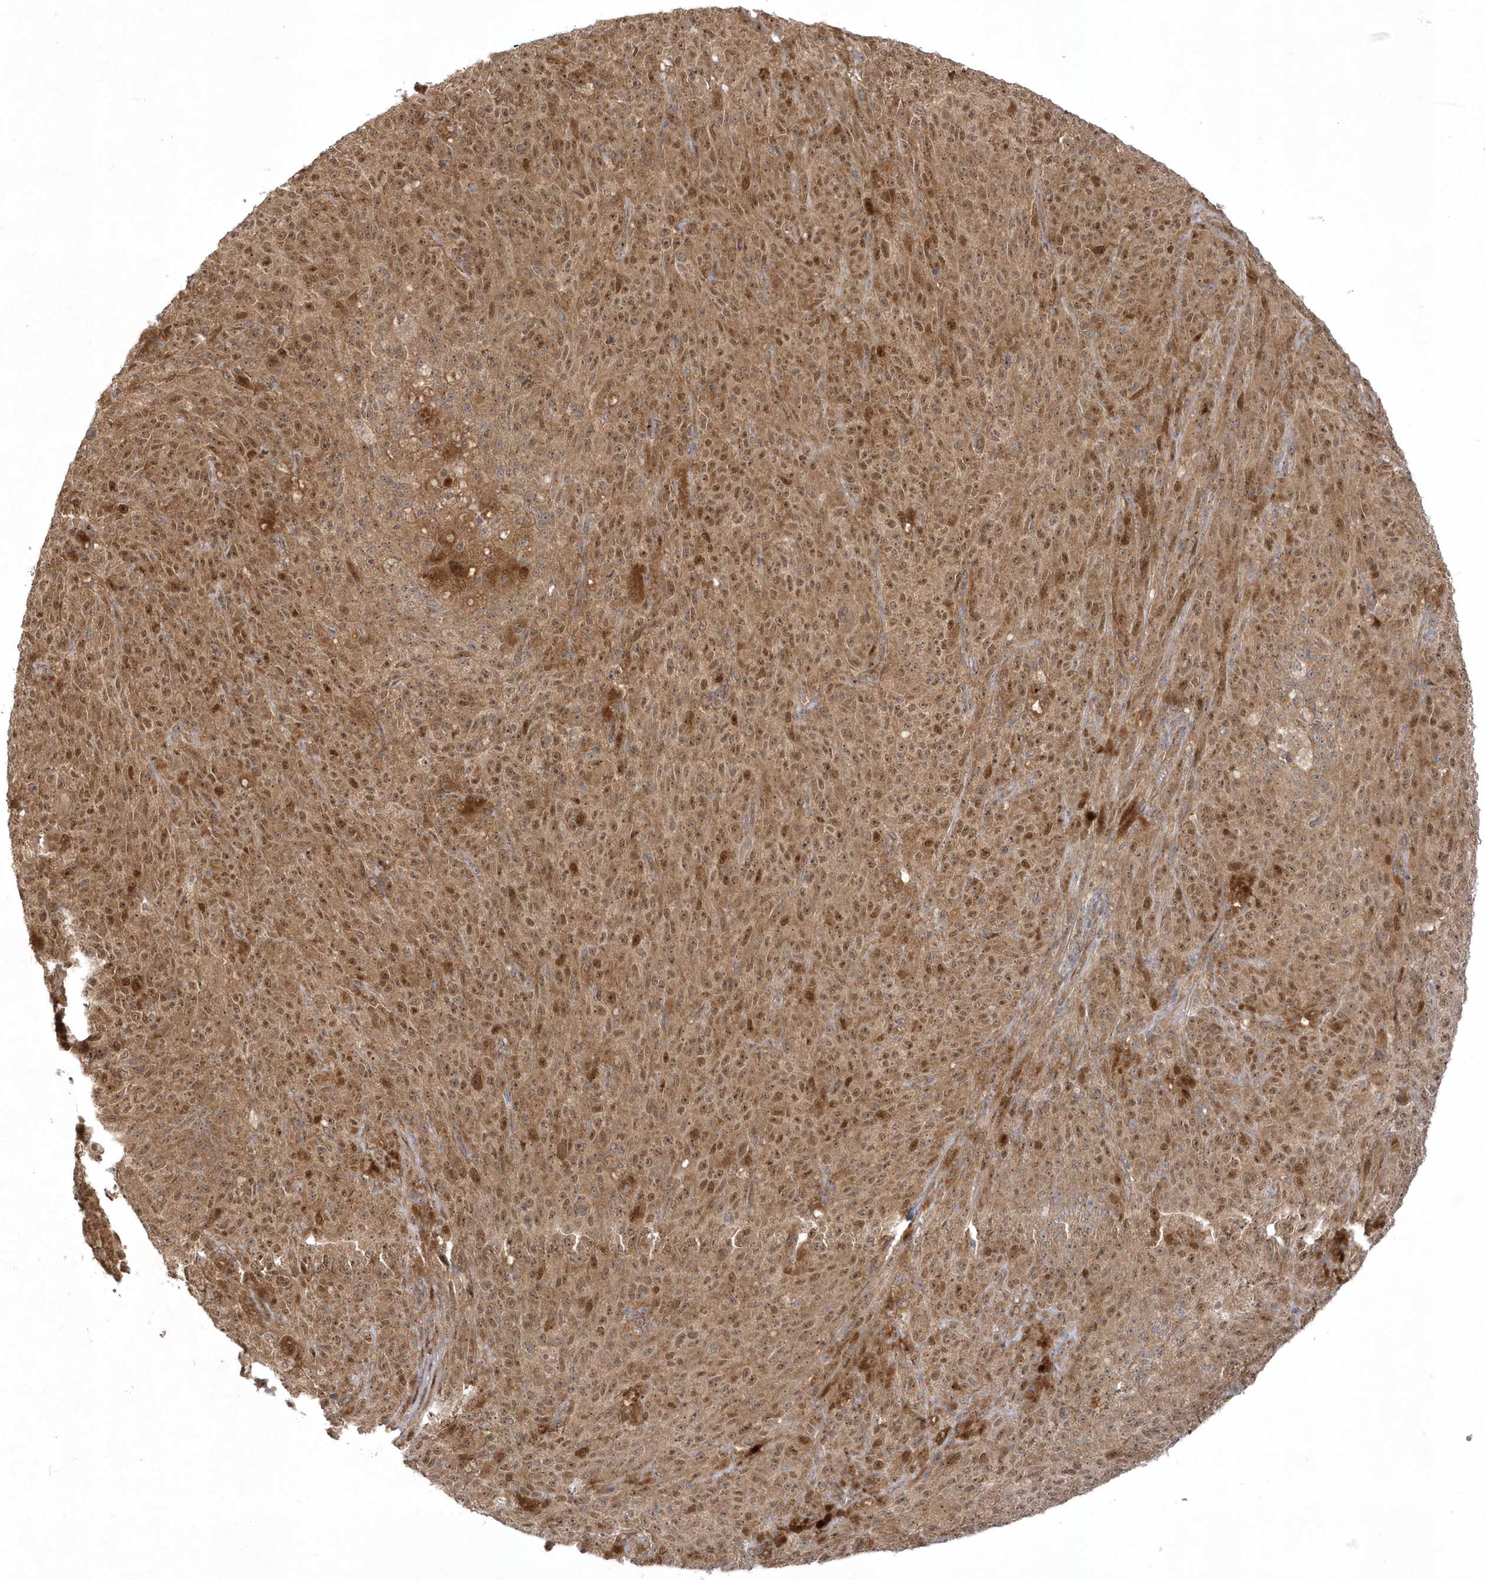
{"staining": {"intensity": "moderate", "quantity": ">75%", "location": "cytoplasmic/membranous,nuclear"}, "tissue": "melanoma", "cell_type": "Tumor cells", "image_type": "cancer", "snomed": [{"axis": "morphology", "description": "Malignant melanoma, NOS"}, {"axis": "topography", "description": "Skin"}], "caption": "A photomicrograph of human malignant melanoma stained for a protein displays moderate cytoplasmic/membranous and nuclear brown staining in tumor cells. The protein is shown in brown color, while the nuclei are stained blue.", "gene": "NAF1", "patient": {"sex": "female", "age": 82}}